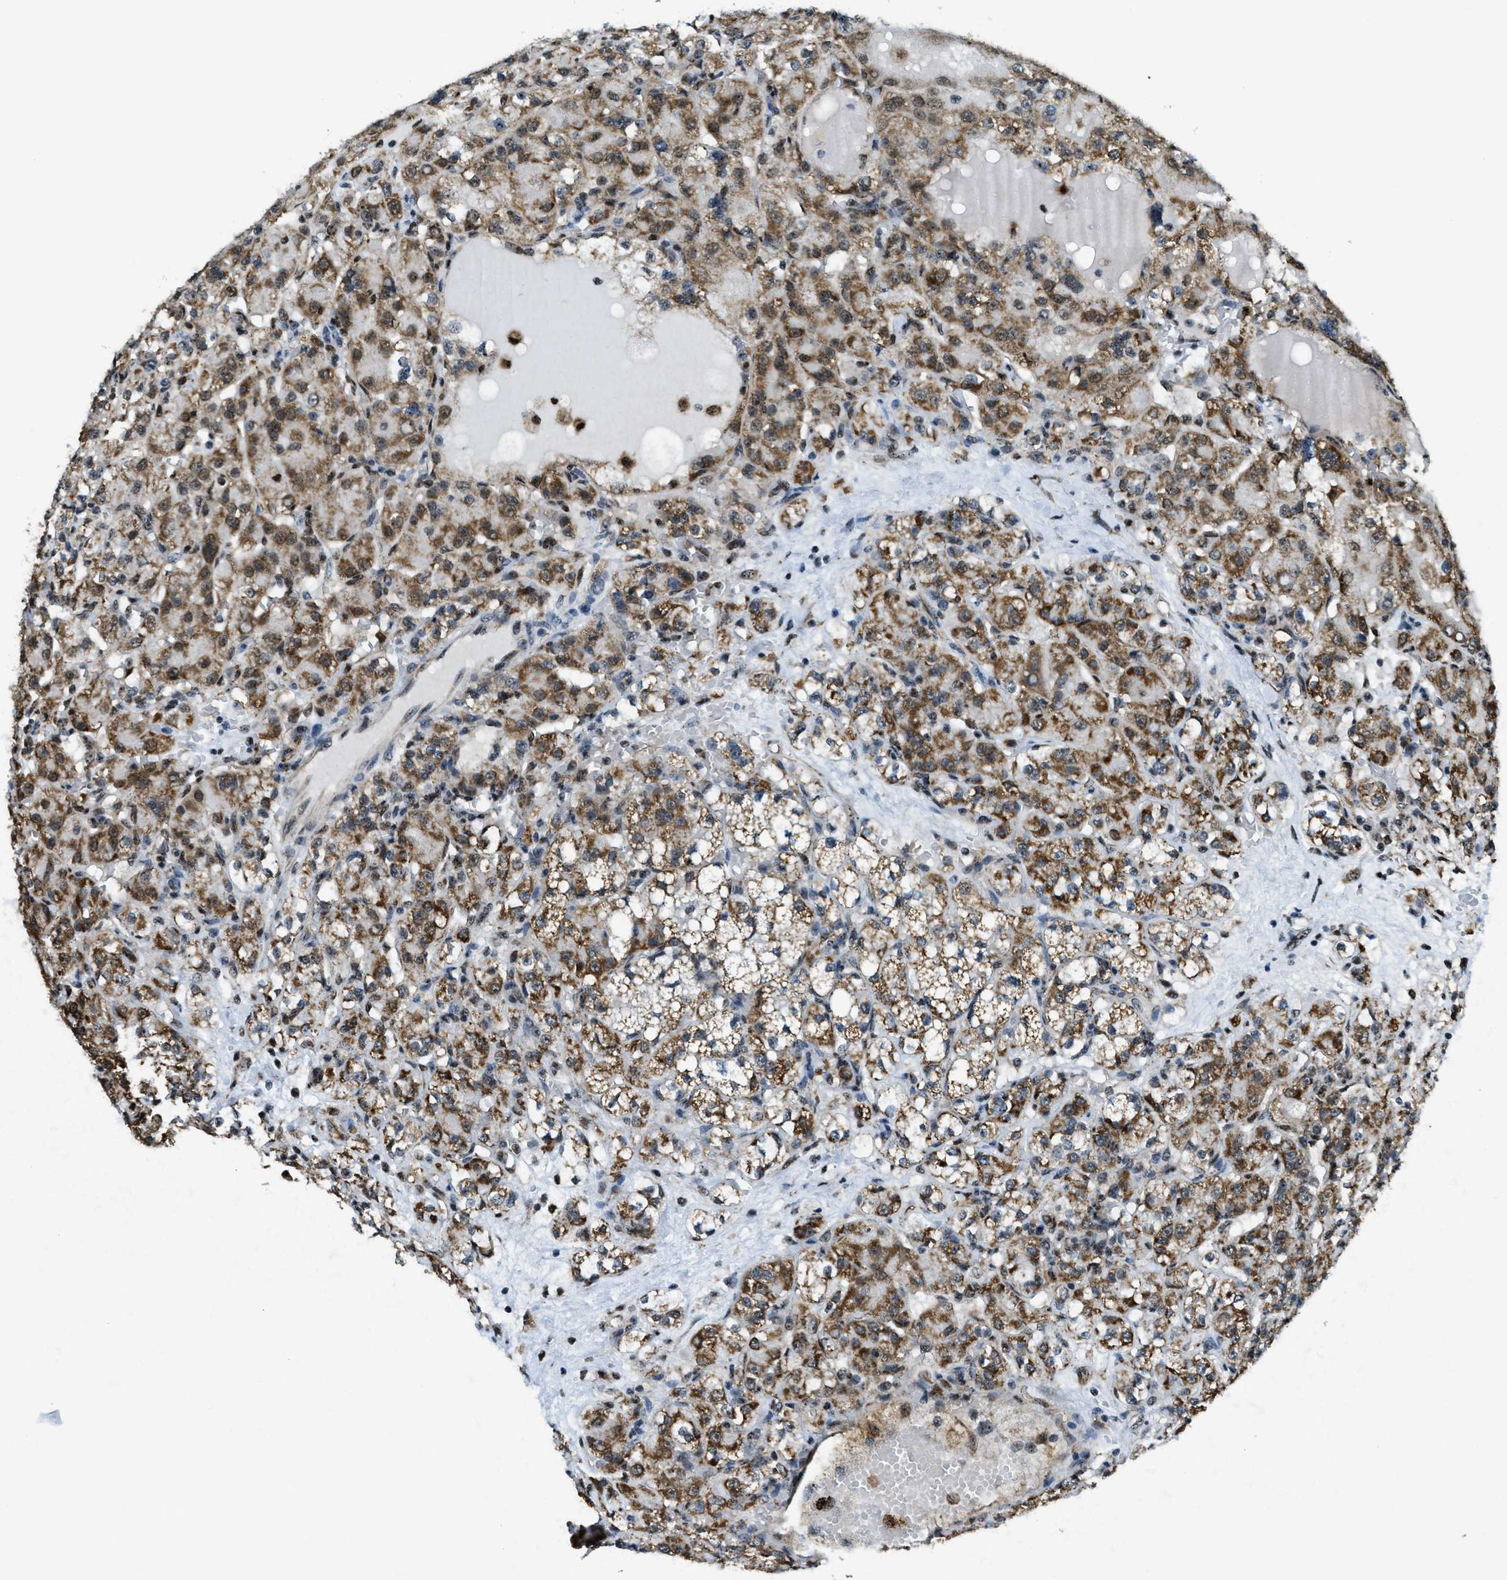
{"staining": {"intensity": "strong", "quantity": ">75%", "location": "cytoplasmic/membranous"}, "tissue": "renal cancer", "cell_type": "Tumor cells", "image_type": "cancer", "snomed": [{"axis": "morphology", "description": "Normal tissue, NOS"}, {"axis": "morphology", "description": "Adenocarcinoma, NOS"}, {"axis": "topography", "description": "Kidney"}], "caption": "A brown stain shows strong cytoplasmic/membranous expression of a protein in renal adenocarcinoma tumor cells. (DAB (3,3'-diaminobenzidine) IHC, brown staining for protein, blue staining for nuclei).", "gene": "SP100", "patient": {"sex": "male", "age": 61}}